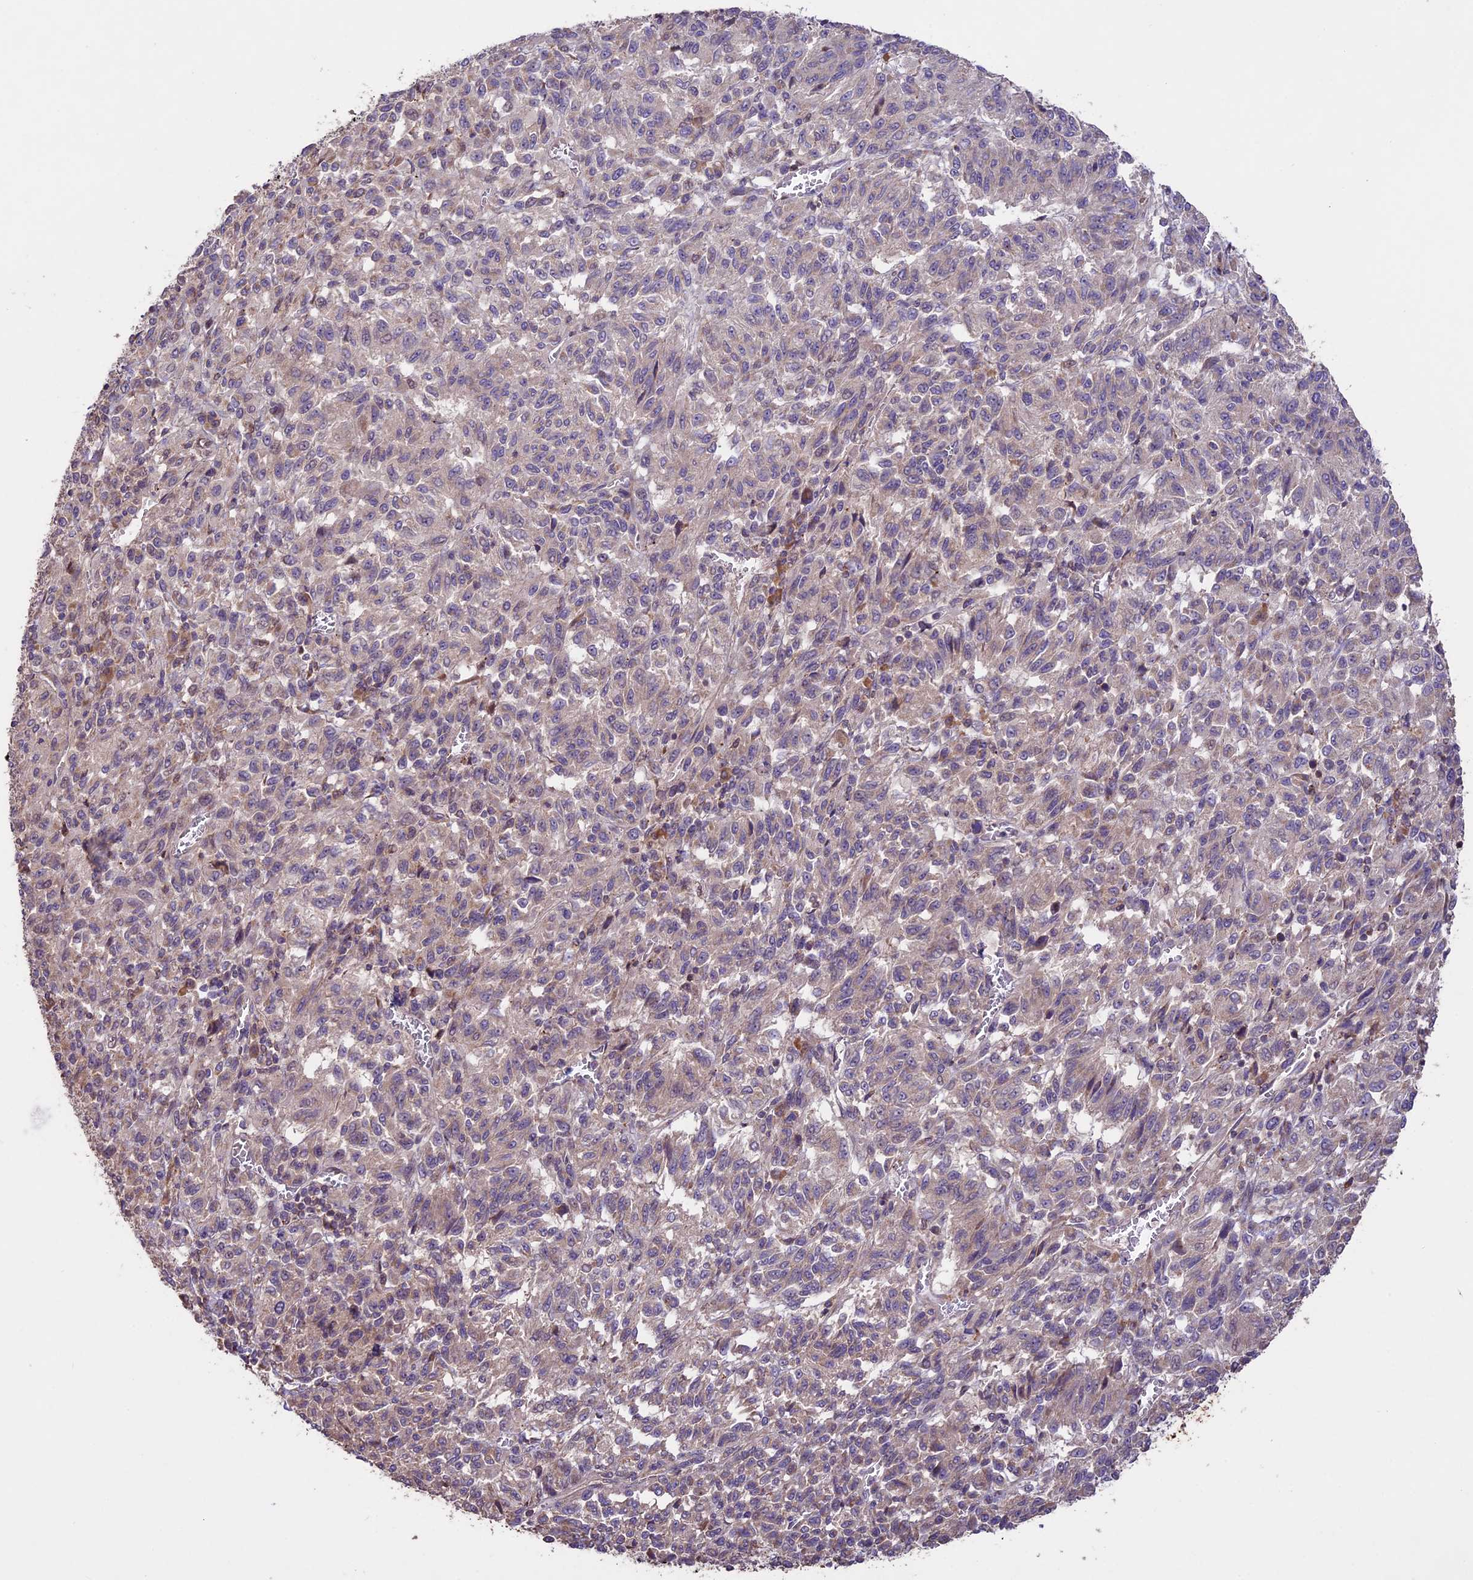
{"staining": {"intensity": "weak", "quantity": "<25%", "location": "cytoplasmic/membranous"}, "tissue": "melanoma", "cell_type": "Tumor cells", "image_type": "cancer", "snomed": [{"axis": "morphology", "description": "Malignant melanoma, Metastatic site"}, {"axis": "topography", "description": "Lung"}], "caption": "Immunohistochemical staining of melanoma shows no significant expression in tumor cells.", "gene": "BCAS4", "patient": {"sex": "male", "age": 64}}